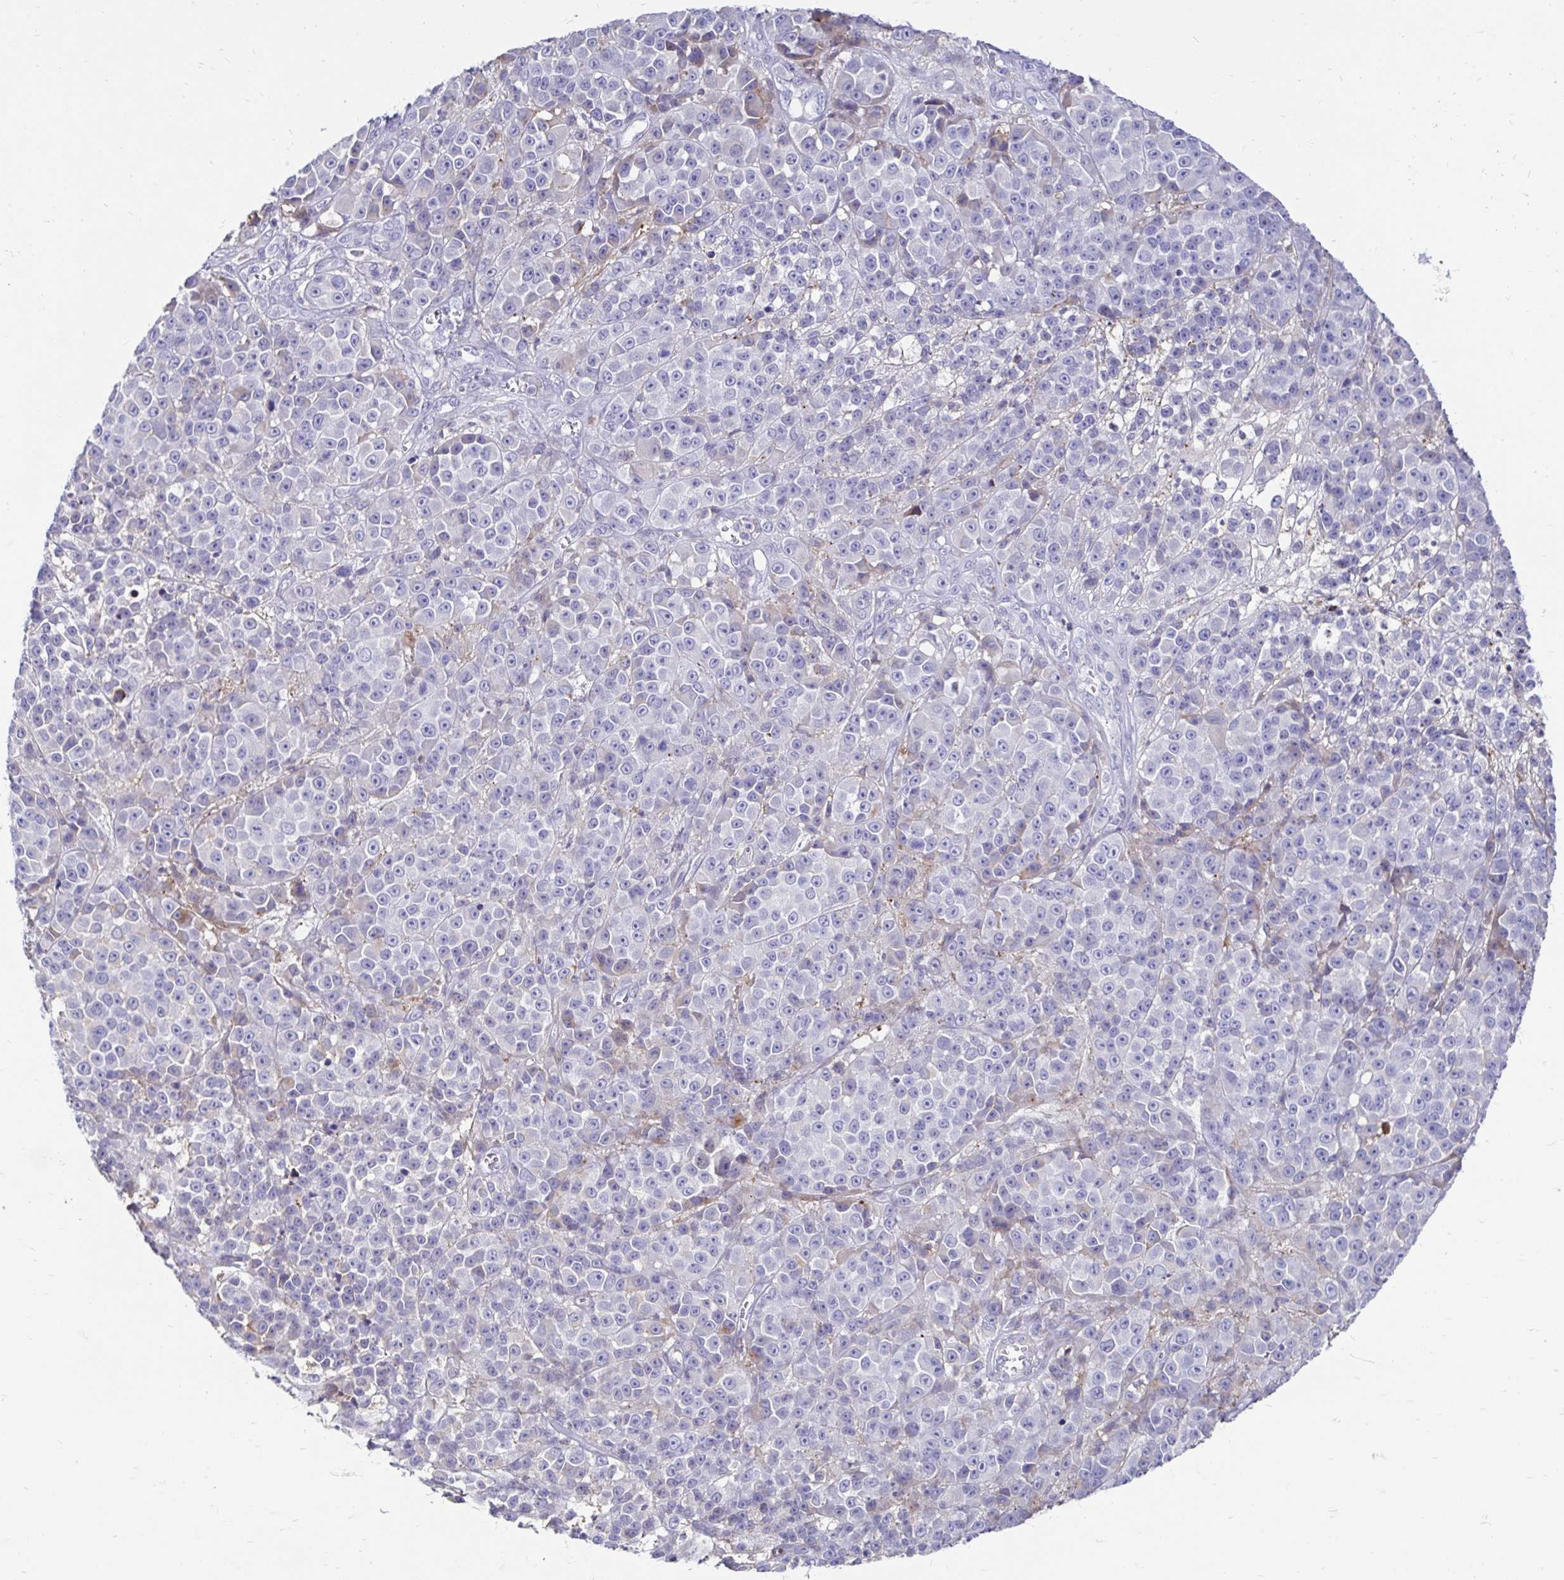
{"staining": {"intensity": "negative", "quantity": "none", "location": "none"}, "tissue": "melanoma", "cell_type": "Tumor cells", "image_type": "cancer", "snomed": [{"axis": "morphology", "description": "Malignant melanoma, NOS"}, {"axis": "topography", "description": "Skin"}, {"axis": "topography", "description": "Skin of back"}], "caption": "Tumor cells show no significant protein staining in melanoma. Brightfield microscopy of IHC stained with DAB (3,3'-diaminobenzidine) (brown) and hematoxylin (blue), captured at high magnification.", "gene": "CDKL1", "patient": {"sex": "male", "age": 91}}